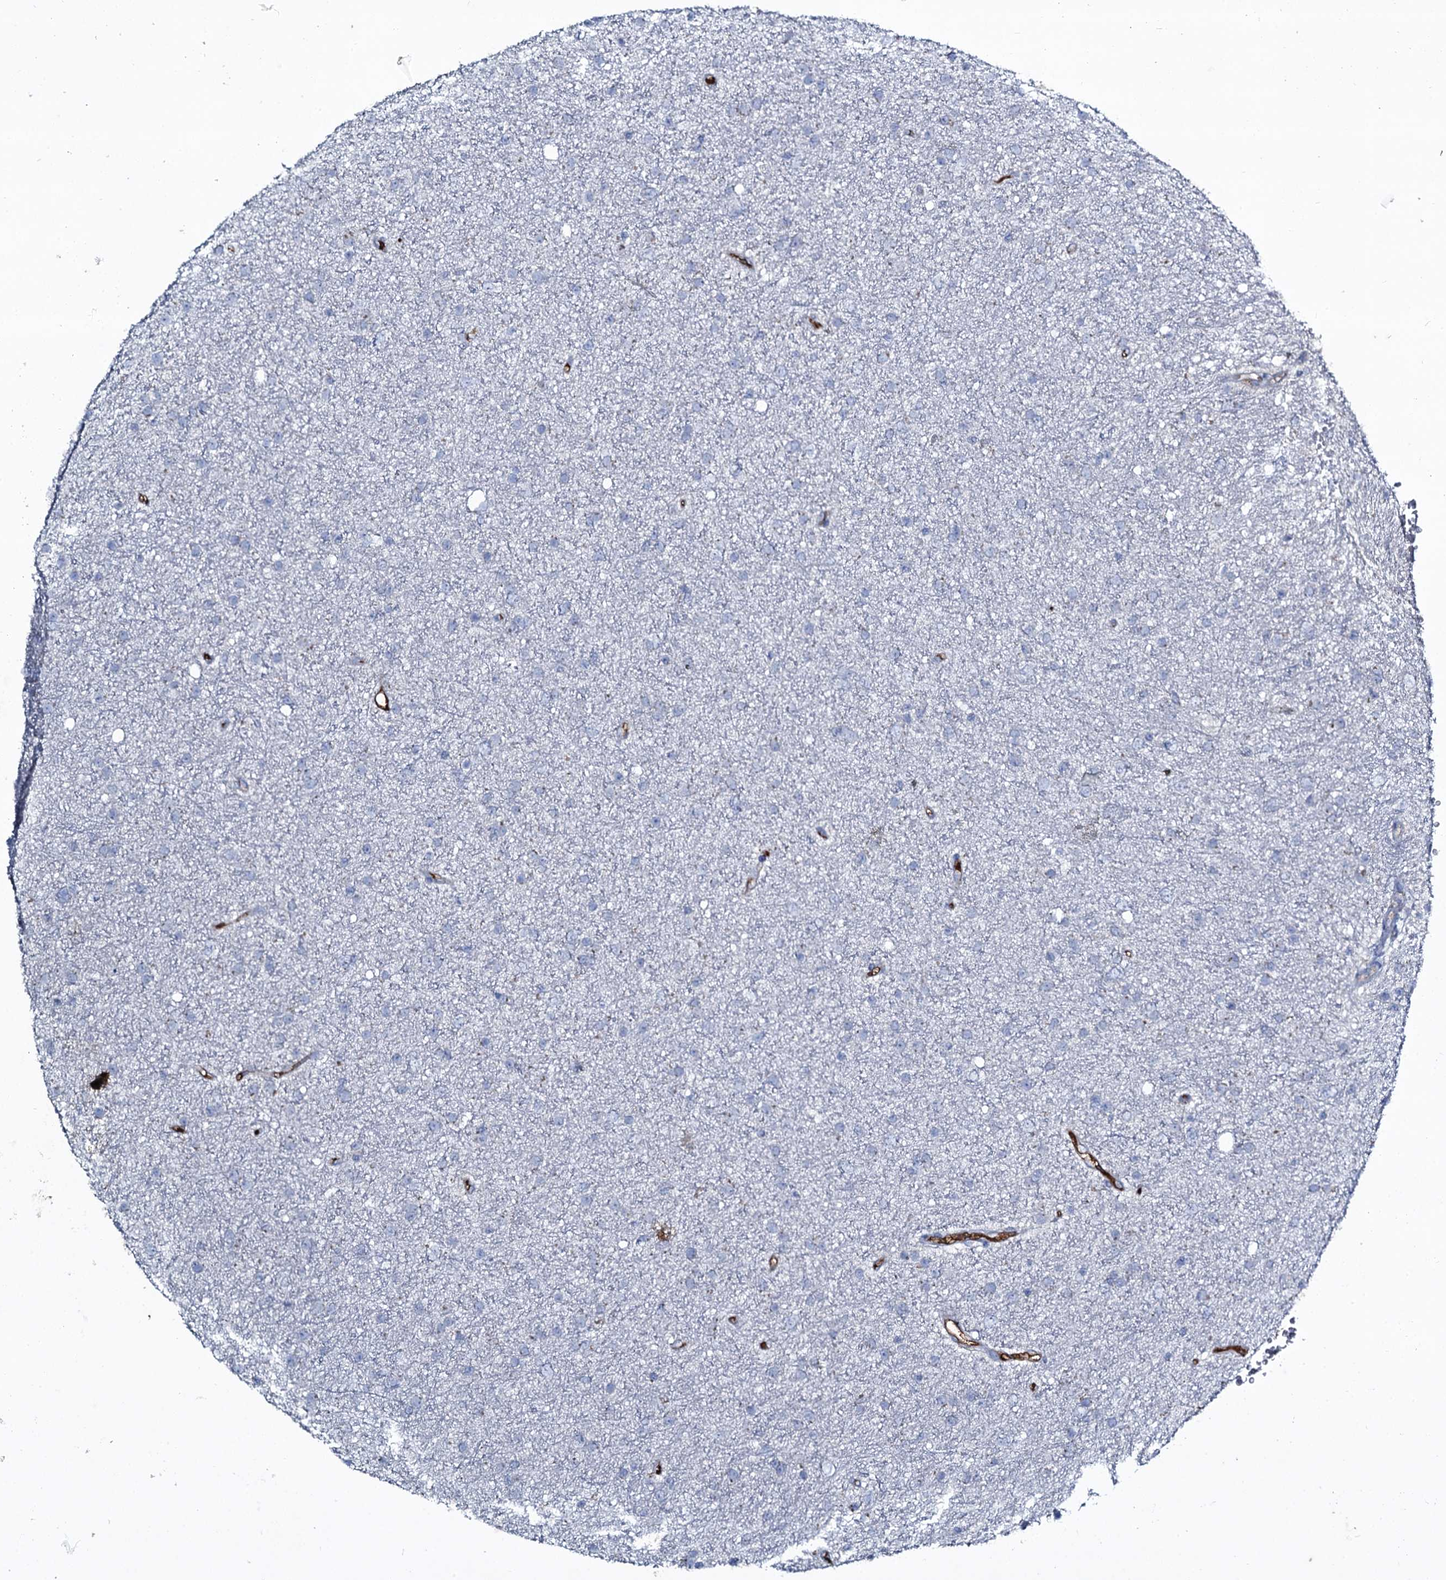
{"staining": {"intensity": "negative", "quantity": "none", "location": "none"}, "tissue": "glioma", "cell_type": "Tumor cells", "image_type": "cancer", "snomed": [{"axis": "morphology", "description": "Glioma, malignant, Low grade"}, {"axis": "topography", "description": "Cerebral cortex"}], "caption": "The image displays no staining of tumor cells in glioma.", "gene": "EDN1", "patient": {"sex": "female", "age": 39}}